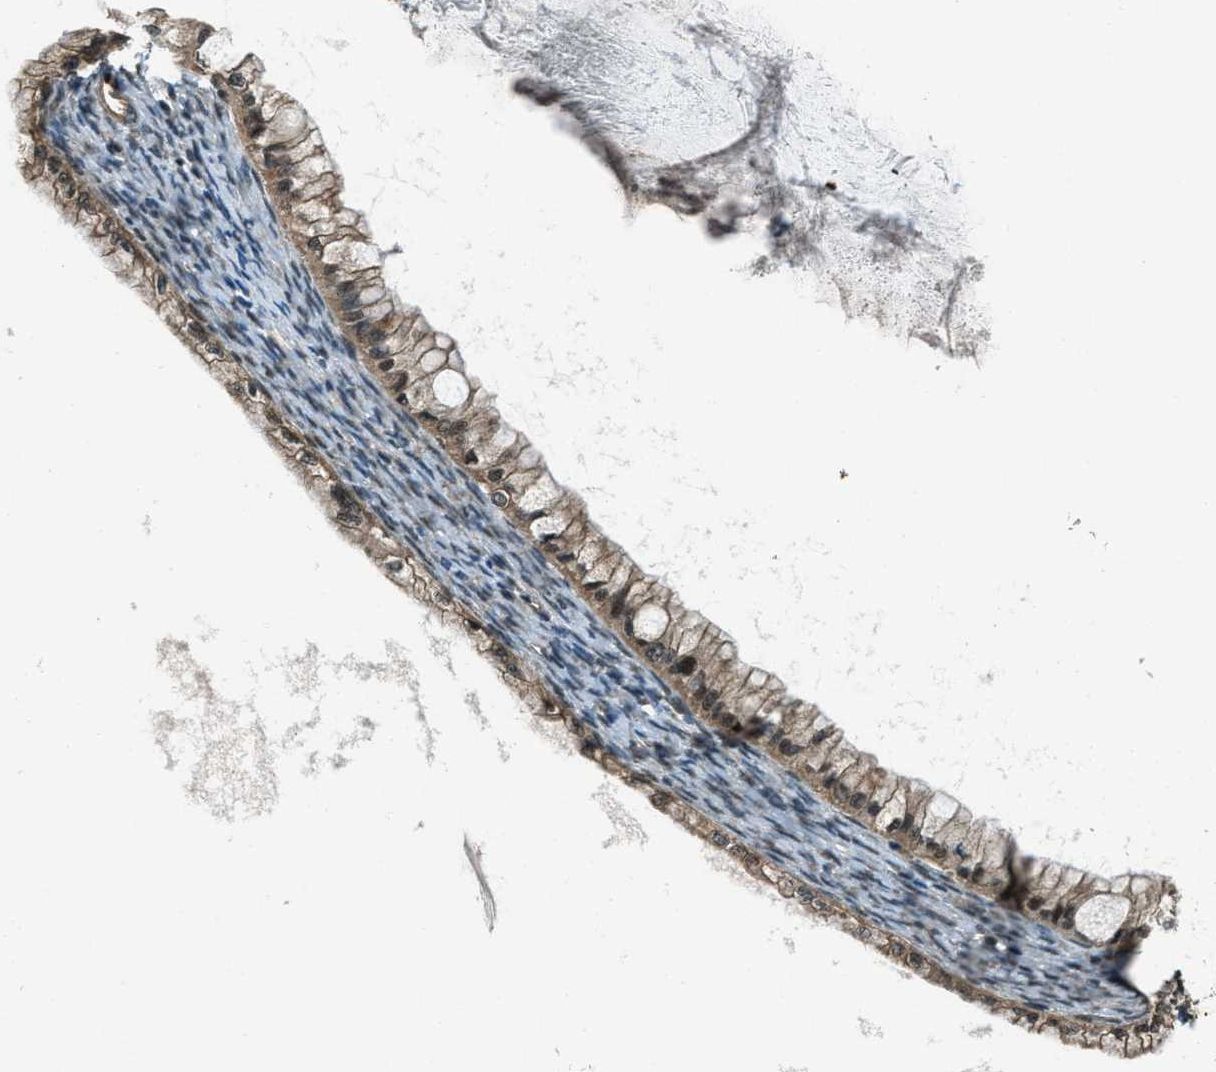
{"staining": {"intensity": "moderate", "quantity": ">75%", "location": "cytoplasmic/membranous,nuclear"}, "tissue": "ovarian cancer", "cell_type": "Tumor cells", "image_type": "cancer", "snomed": [{"axis": "morphology", "description": "Cystadenocarcinoma, mucinous, NOS"}, {"axis": "topography", "description": "Ovary"}], "caption": "Tumor cells exhibit medium levels of moderate cytoplasmic/membranous and nuclear staining in about >75% of cells in ovarian cancer.", "gene": "SVIL", "patient": {"sex": "female", "age": 57}}